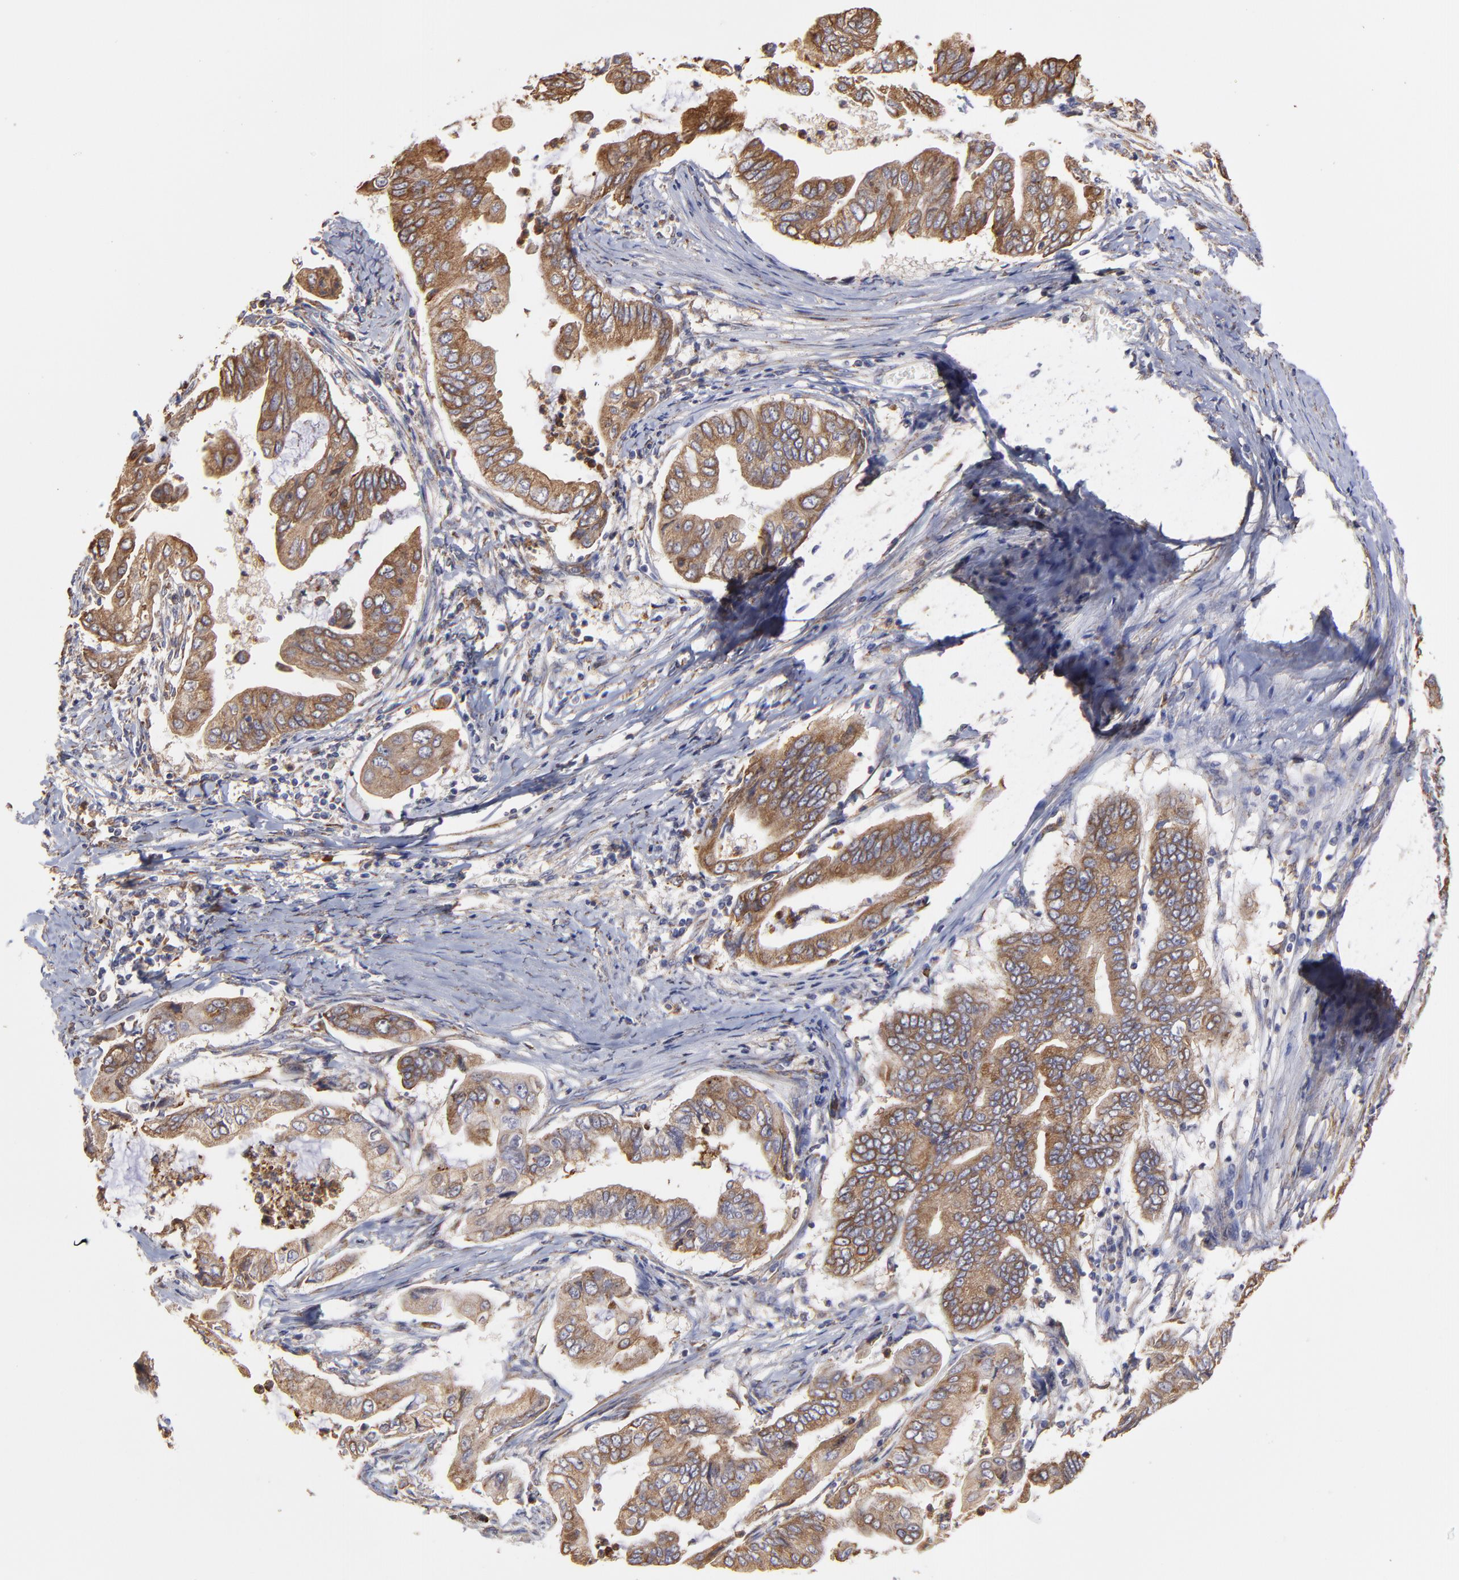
{"staining": {"intensity": "moderate", "quantity": ">75%", "location": "cytoplasmic/membranous"}, "tissue": "stomach cancer", "cell_type": "Tumor cells", "image_type": "cancer", "snomed": [{"axis": "morphology", "description": "Adenocarcinoma, NOS"}, {"axis": "topography", "description": "Stomach, upper"}], "caption": "A photomicrograph of stomach cancer stained for a protein exhibits moderate cytoplasmic/membranous brown staining in tumor cells.", "gene": "PFKM", "patient": {"sex": "male", "age": 80}}